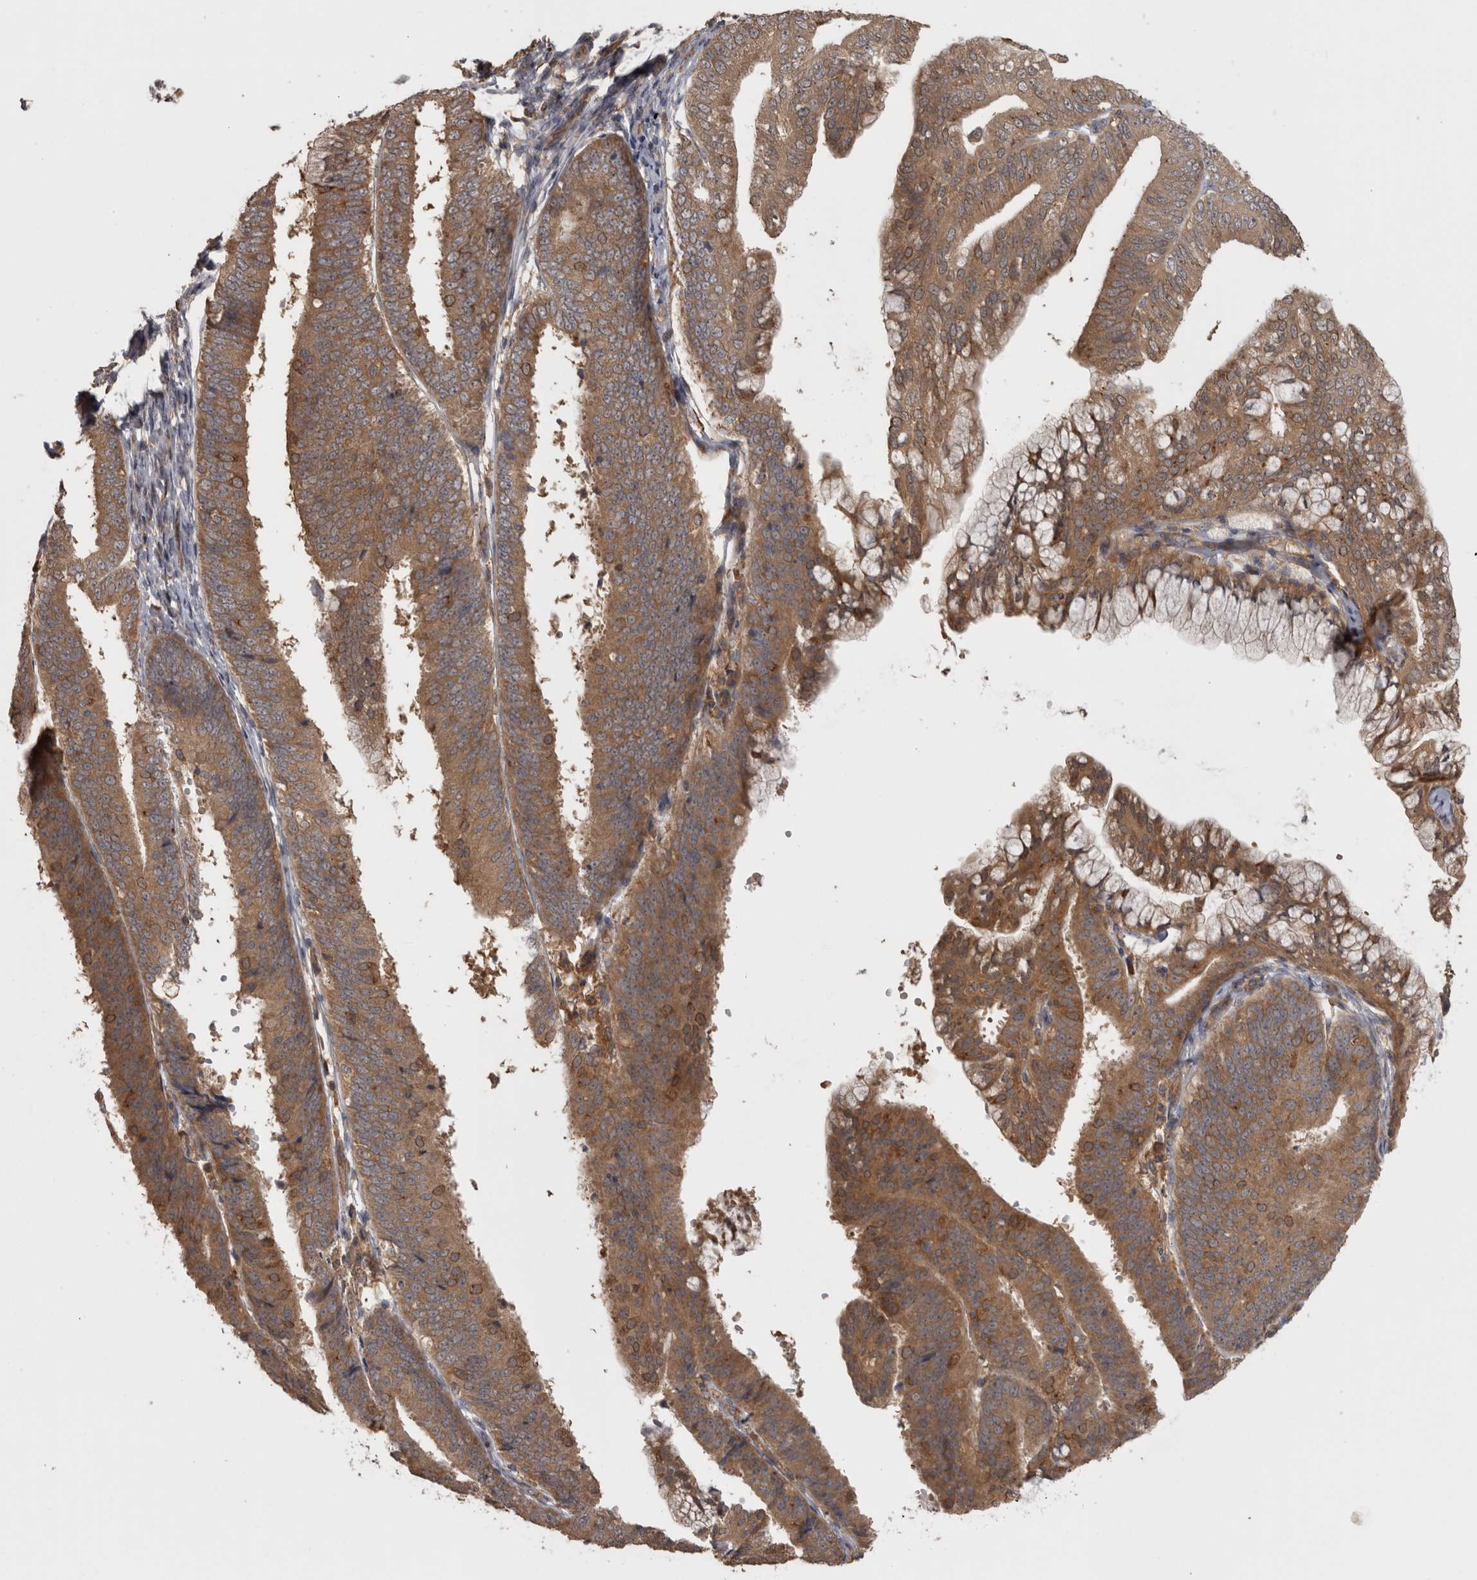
{"staining": {"intensity": "moderate", "quantity": ">75%", "location": "cytoplasmic/membranous"}, "tissue": "endometrial cancer", "cell_type": "Tumor cells", "image_type": "cancer", "snomed": [{"axis": "morphology", "description": "Adenocarcinoma, NOS"}, {"axis": "topography", "description": "Endometrium"}], "caption": "The image exhibits a brown stain indicating the presence of a protein in the cytoplasmic/membranous of tumor cells in endometrial adenocarcinoma.", "gene": "MICU3", "patient": {"sex": "female", "age": 63}}